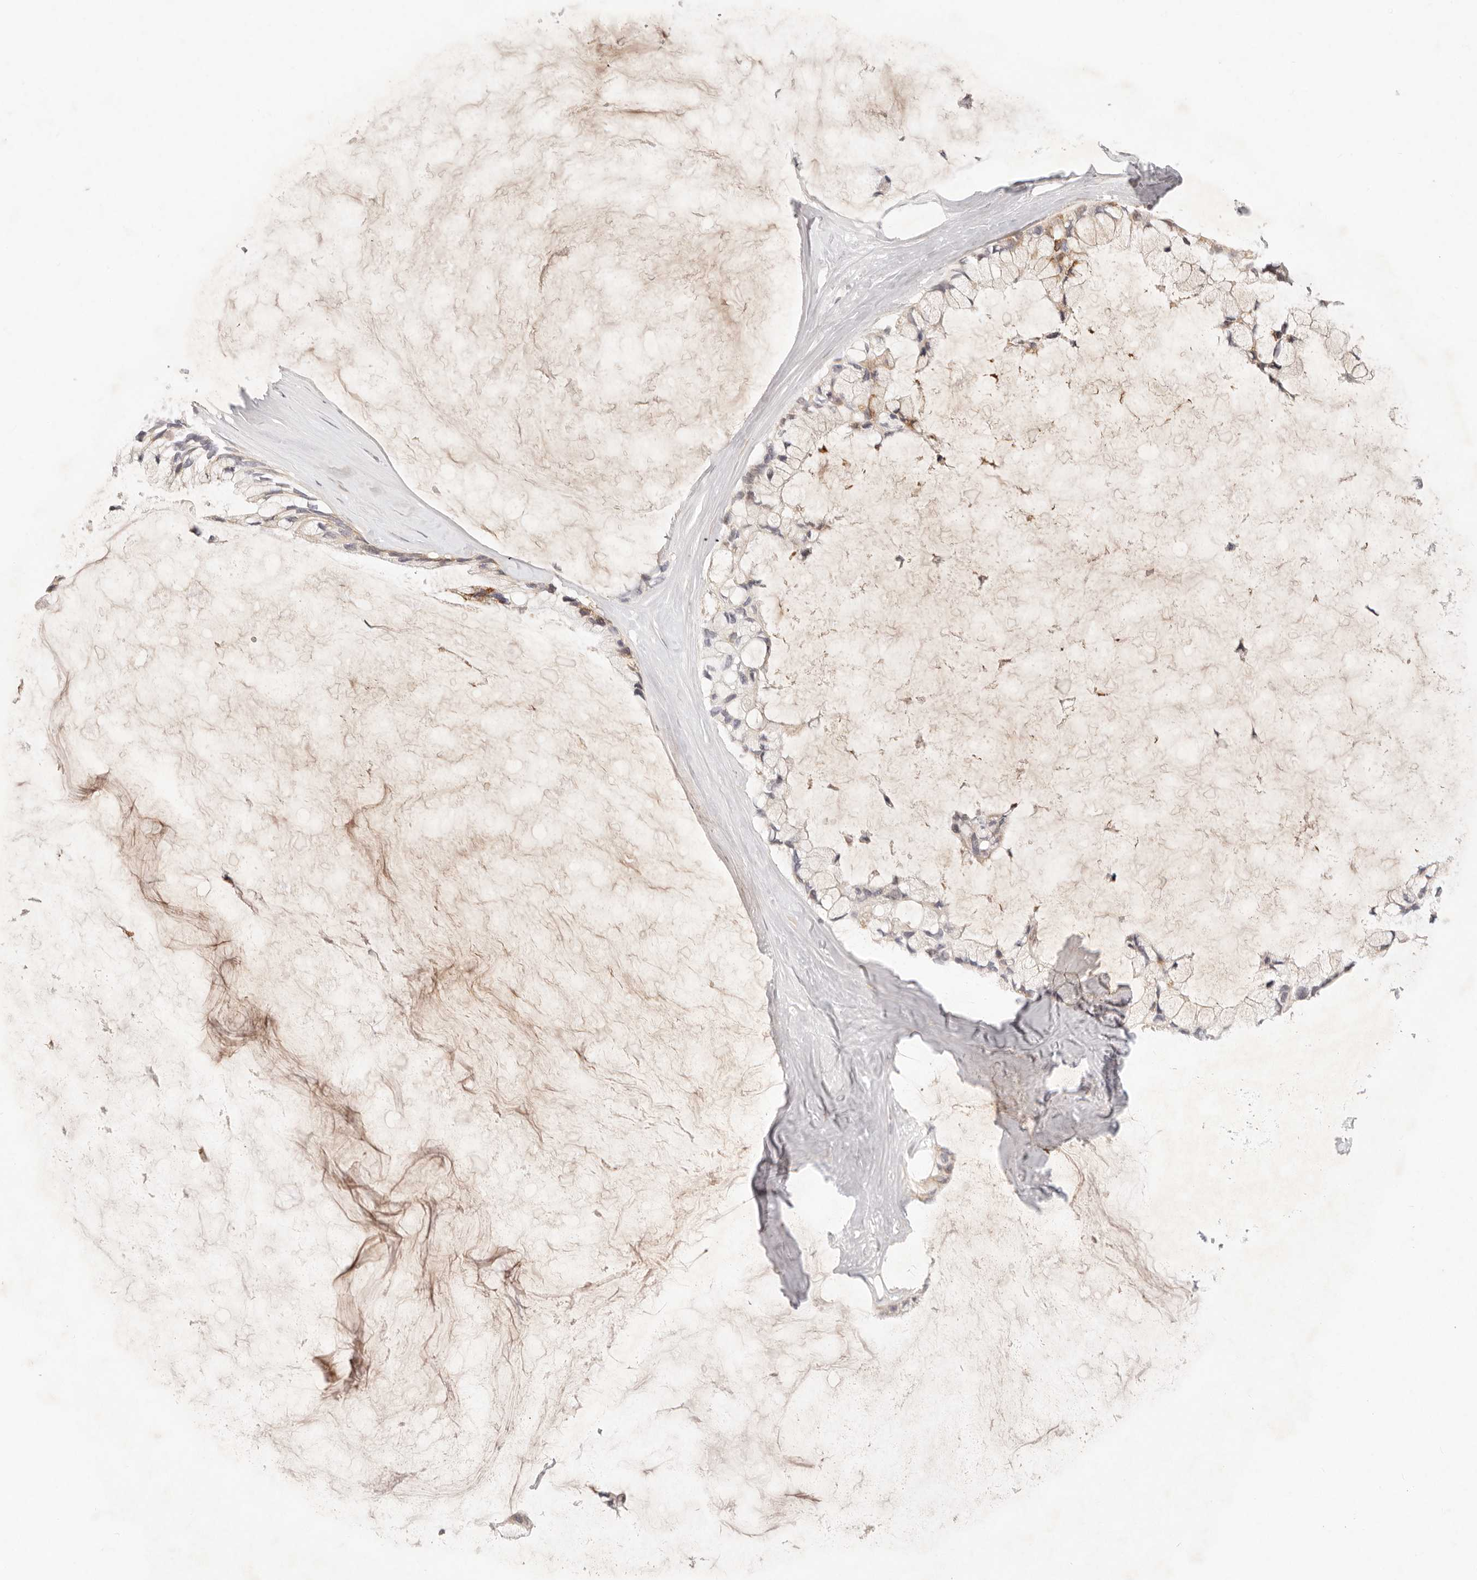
{"staining": {"intensity": "weak", "quantity": "25%-75%", "location": "cytoplasmic/membranous"}, "tissue": "ovarian cancer", "cell_type": "Tumor cells", "image_type": "cancer", "snomed": [{"axis": "morphology", "description": "Cystadenocarcinoma, mucinous, NOS"}, {"axis": "topography", "description": "Ovary"}], "caption": "Weak cytoplasmic/membranous expression is identified in about 25%-75% of tumor cells in ovarian cancer (mucinous cystadenocarcinoma). The staining is performed using DAB (3,3'-diaminobenzidine) brown chromogen to label protein expression. The nuclei are counter-stained blue using hematoxylin.", "gene": "GPR156", "patient": {"sex": "female", "age": 39}}